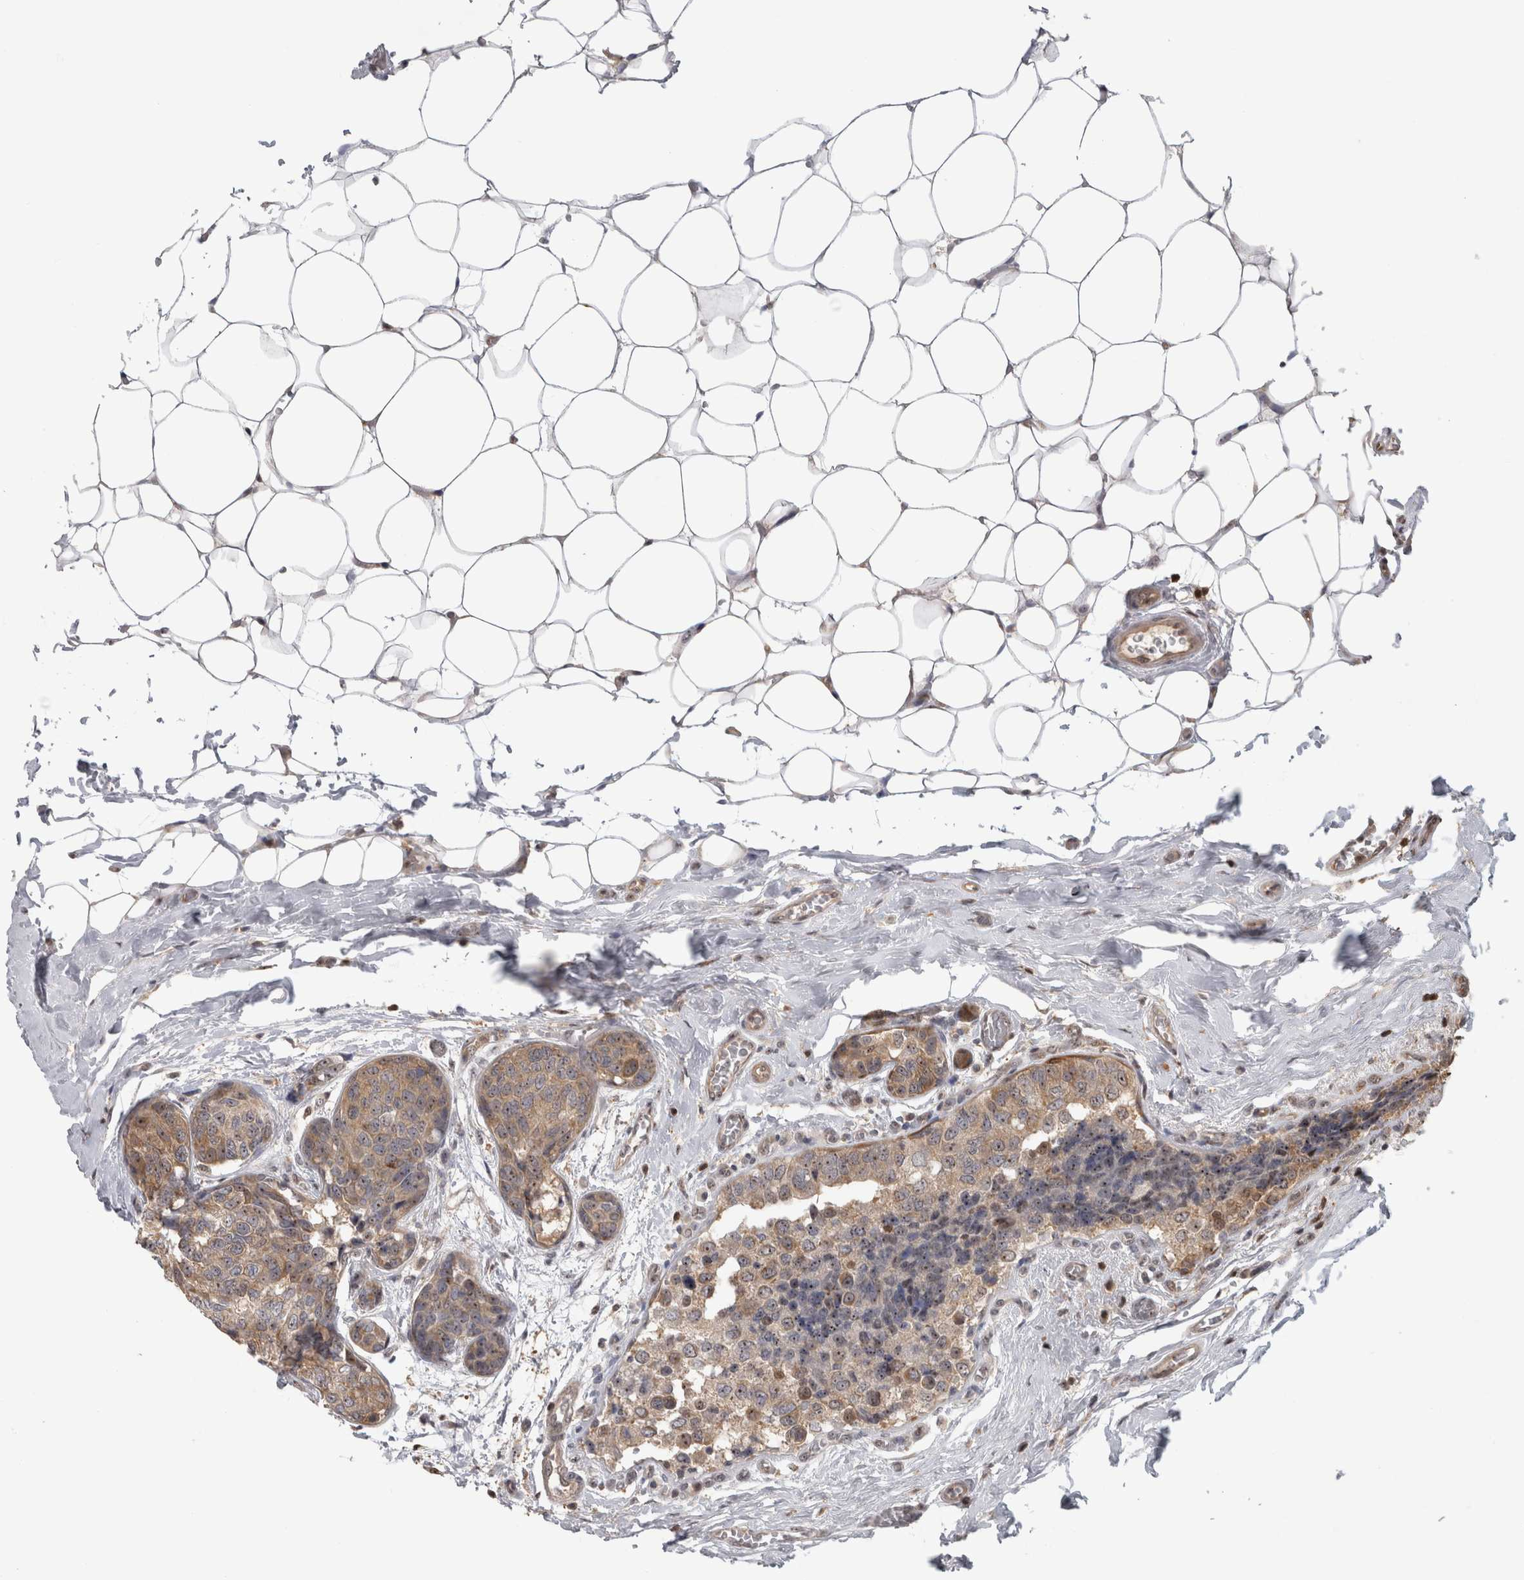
{"staining": {"intensity": "weak", "quantity": "25%-75%", "location": "cytoplasmic/membranous,nuclear"}, "tissue": "breast cancer", "cell_type": "Tumor cells", "image_type": "cancer", "snomed": [{"axis": "morphology", "description": "Normal tissue, NOS"}, {"axis": "morphology", "description": "Duct carcinoma"}, {"axis": "topography", "description": "Breast"}], "caption": "High-power microscopy captured an immunohistochemistry histopathology image of breast cancer (infiltrating ductal carcinoma), revealing weak cytoplasmic/membranous and nuclear positivity in approximately 25%-75% of tumor cells.", "gene": "TDRD7", "patient": {"sex": "female", "age": 43}}